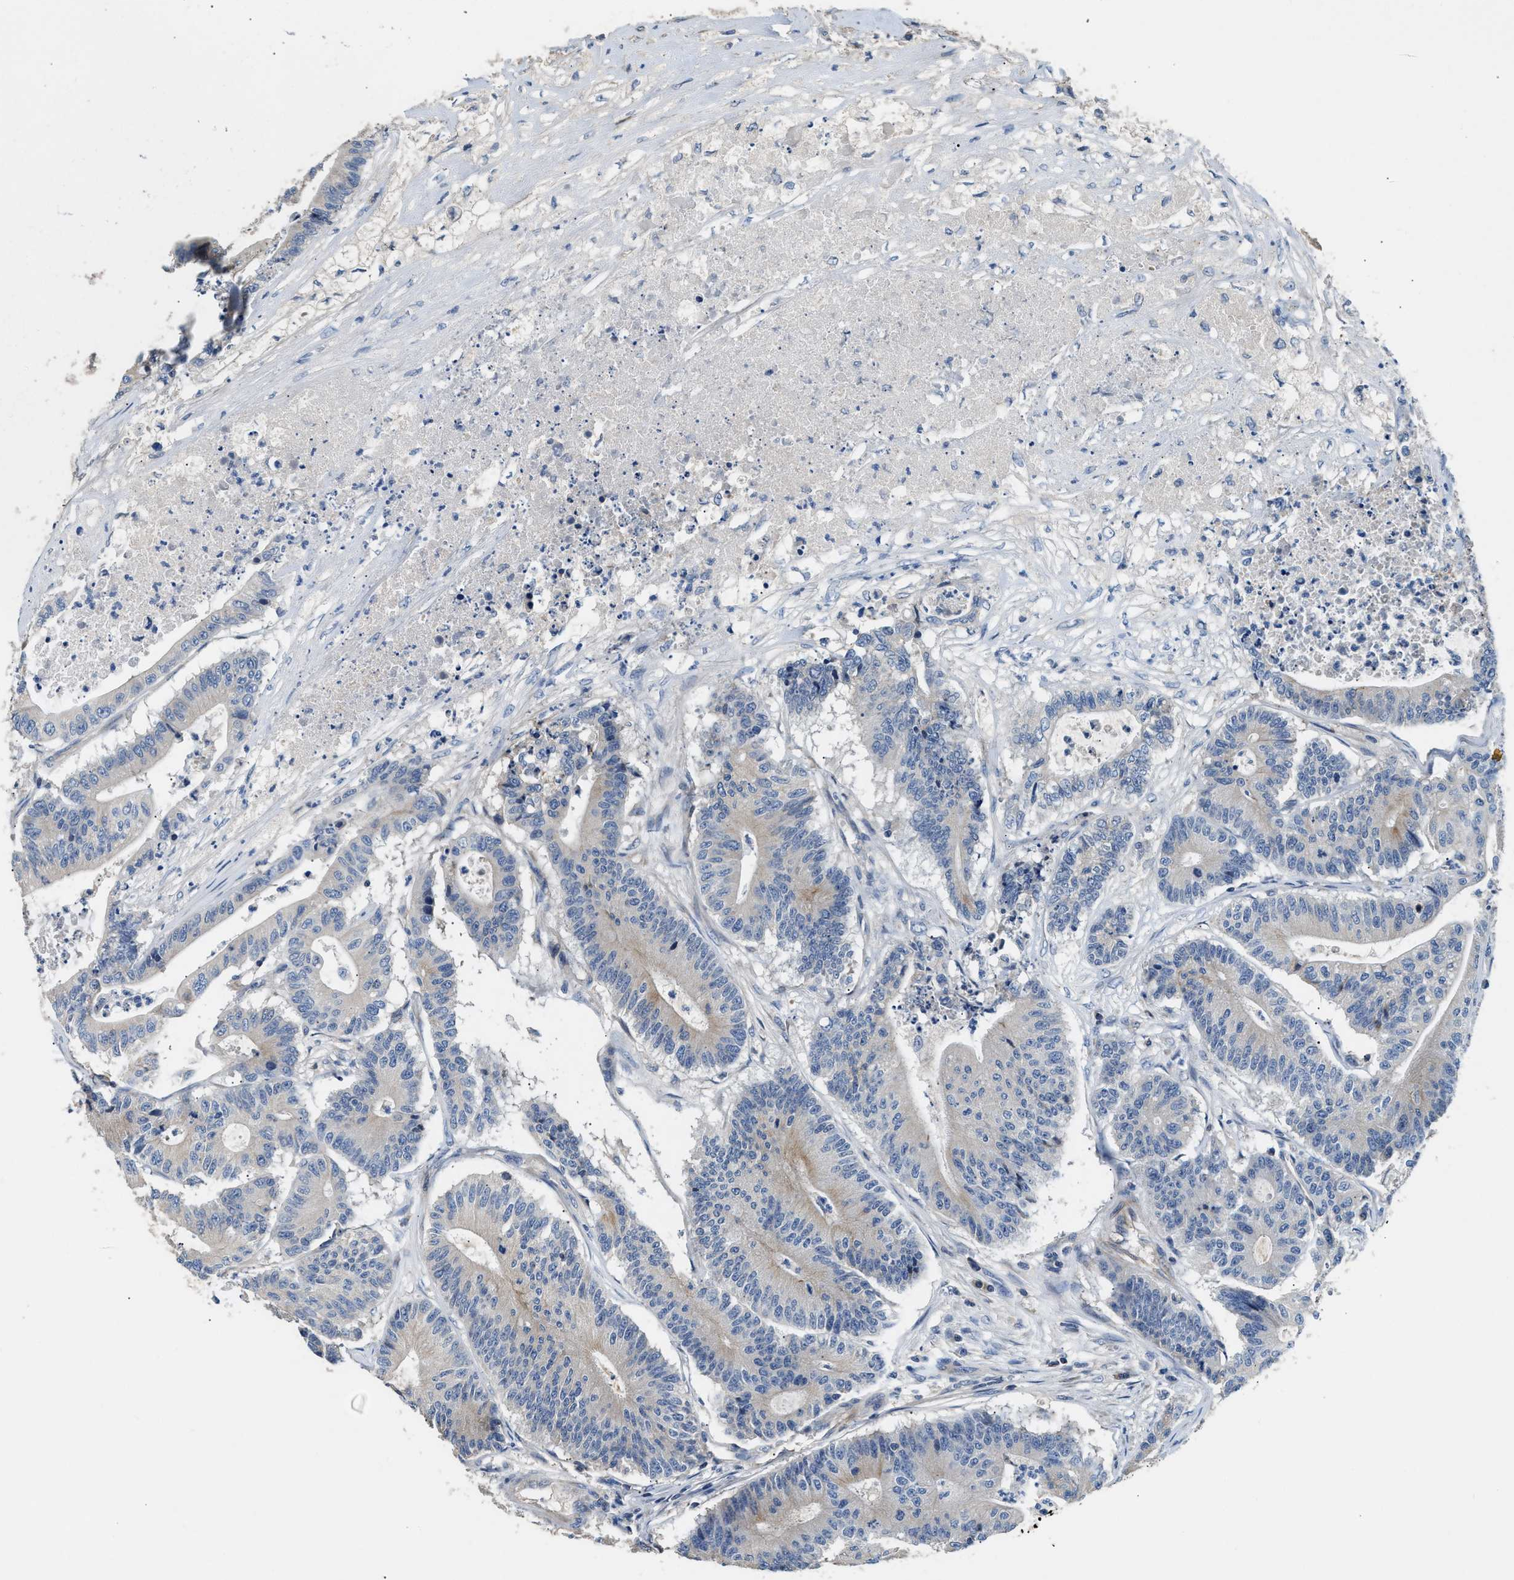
{"staining": {"intensity": "negative", "quantity": "none", "location": "none"}, "tissue": "colorectal cancer", "cell_type": "Tumor cells", "image_type": "cancer", "snomed": [{"axis": "morphology", "description": "Adenocarcinoma, NOS"}, {"axis": "topography", "description": "Colon"}], "caption": "Protein analysis of colorectal cancer shows no significant staining in tumor cells.", "gene": "IL17RC", "patient": {"sex": "female", "age": 84}}